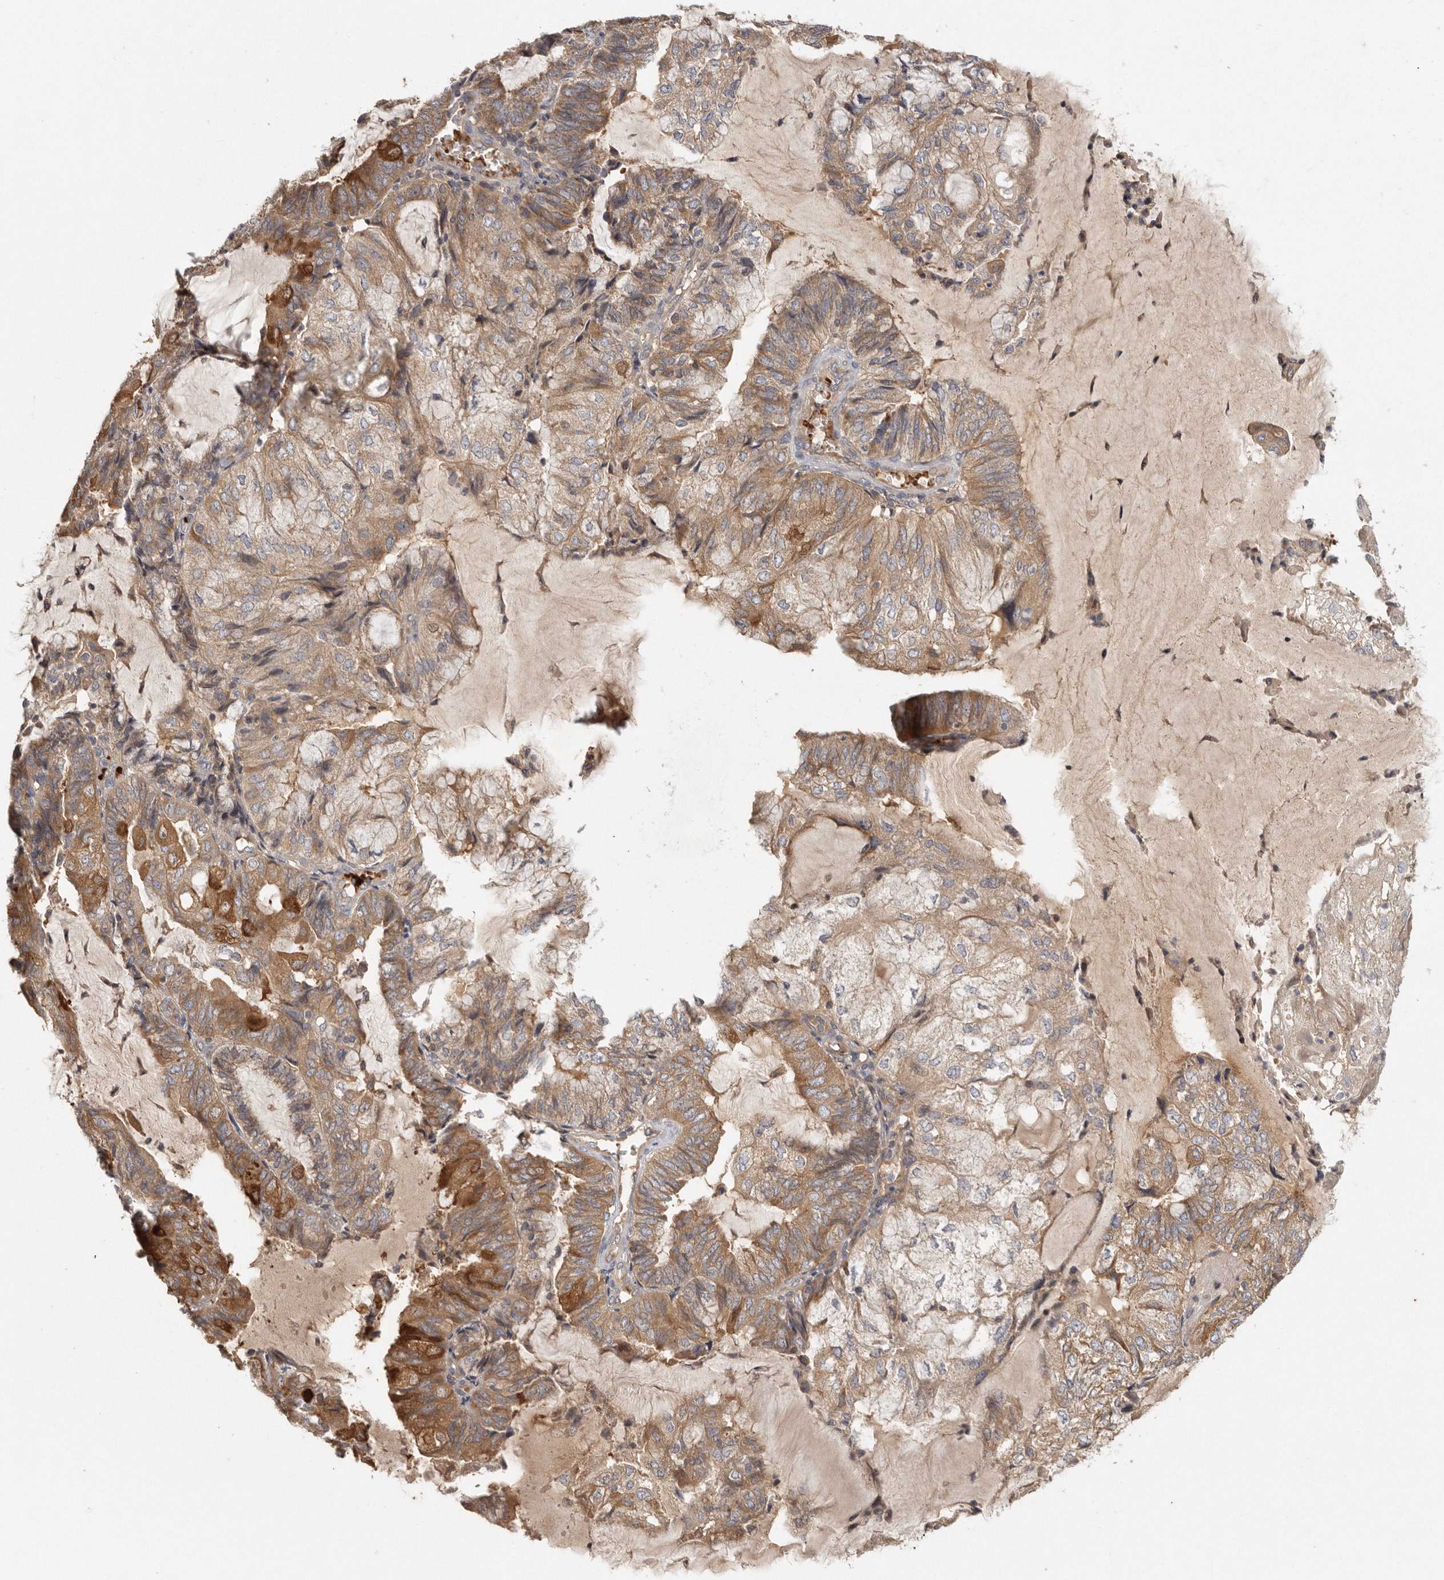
{"staining": {"intensity": "moderate", "quantity": ">75%", "location": "cytoplasmic/membranous"}, "tissue": "endometrial cancer", "cell_type": "Tumor cells", "image_type": "cancer", "snomed": [{"axis": "morphology", "description": "Adenocarcinoma, NOS"}, {"axis": "topography", "description": "Endometrium"}], "caption": "A micrograph showing moderate cytoplasmic/membranous expression in approximately >75% of tumor cells in endometrial cancer (adenocarcinoma), as visualized by brown immunohistochemical staining.", "gene": "CFAP298", "patient": {"sex": "female", "age": 81}}